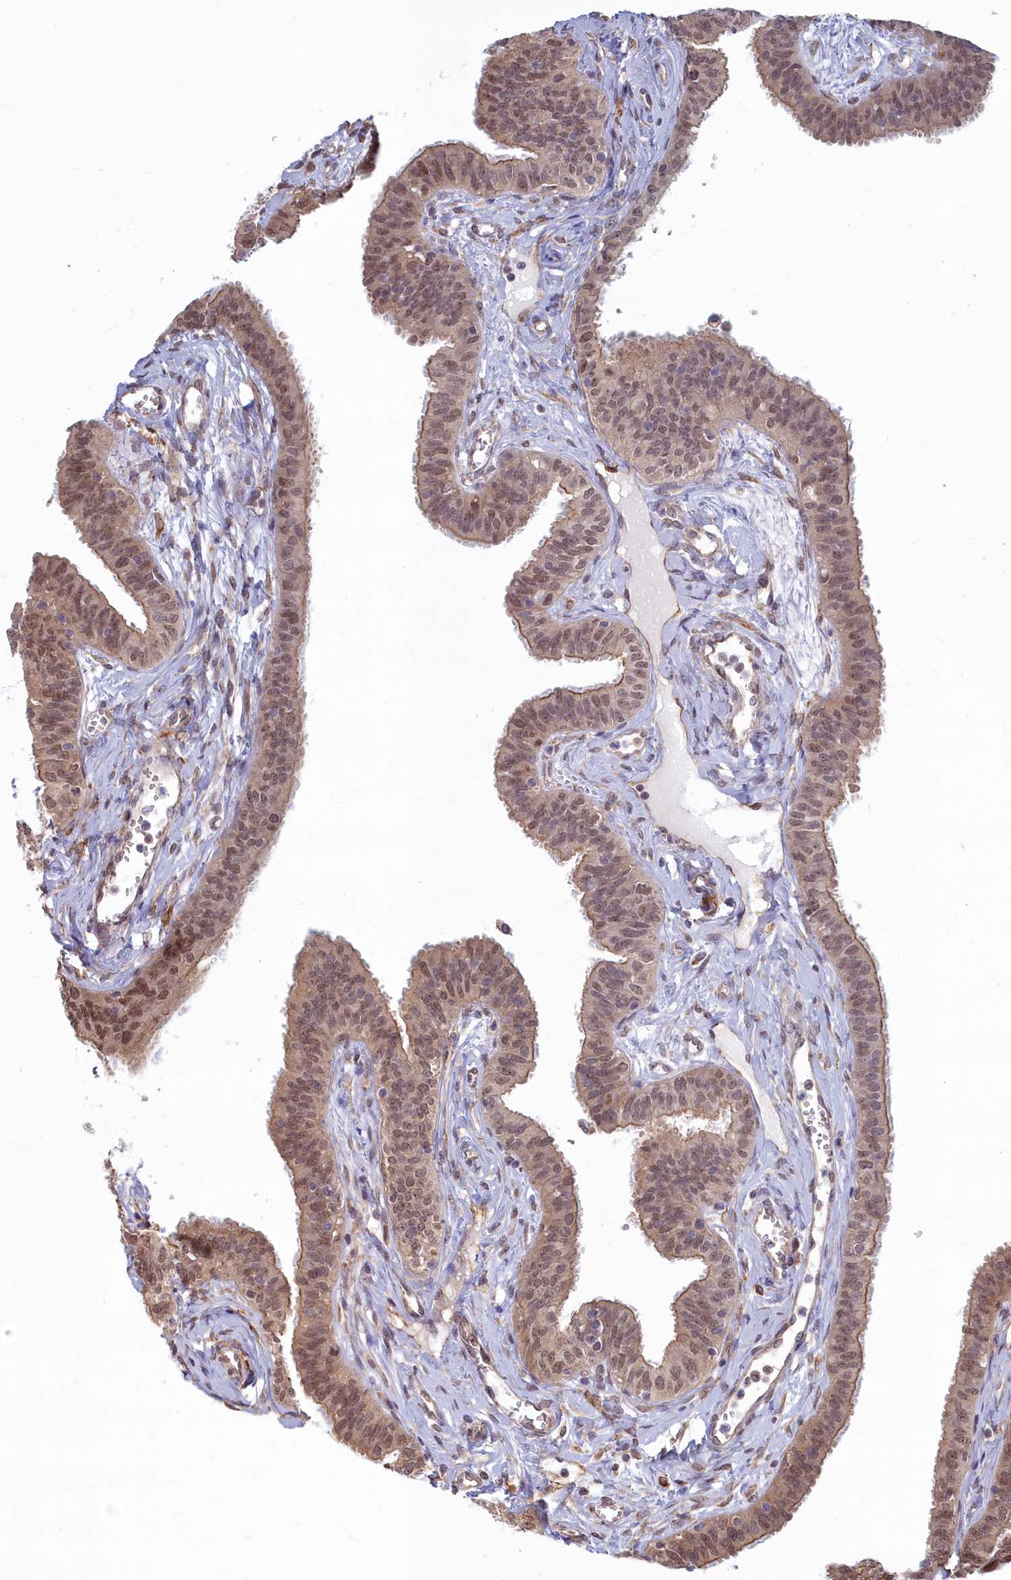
{"staining": {"intensity": "moderate", "quantity": "25%-75%", "location": "cytoplasmic/membranous,nuclear"}, "tissue": "fallopian tube", "cell_type": "Glandular cells", "image_type": "normal", "snomed": [{"axis": "morphology", "description": "Normal tissue, NOS"}, {"axis": "morphology", "description": "Carcinoma, NOS"}, {"axis": "topography", "description": "Fallopian tube"}, {"axis": "topography", "description": "Ovary"}], "caption": "Immunohistochemical staining of unremarkable fallopian tube shows medium levels of moderate cytoplasmic/membranous,nuclear staining in about 25%-75% of glandular cells.", "gene": "MAK16", "patient": {"sex": "female", "age": 59}}